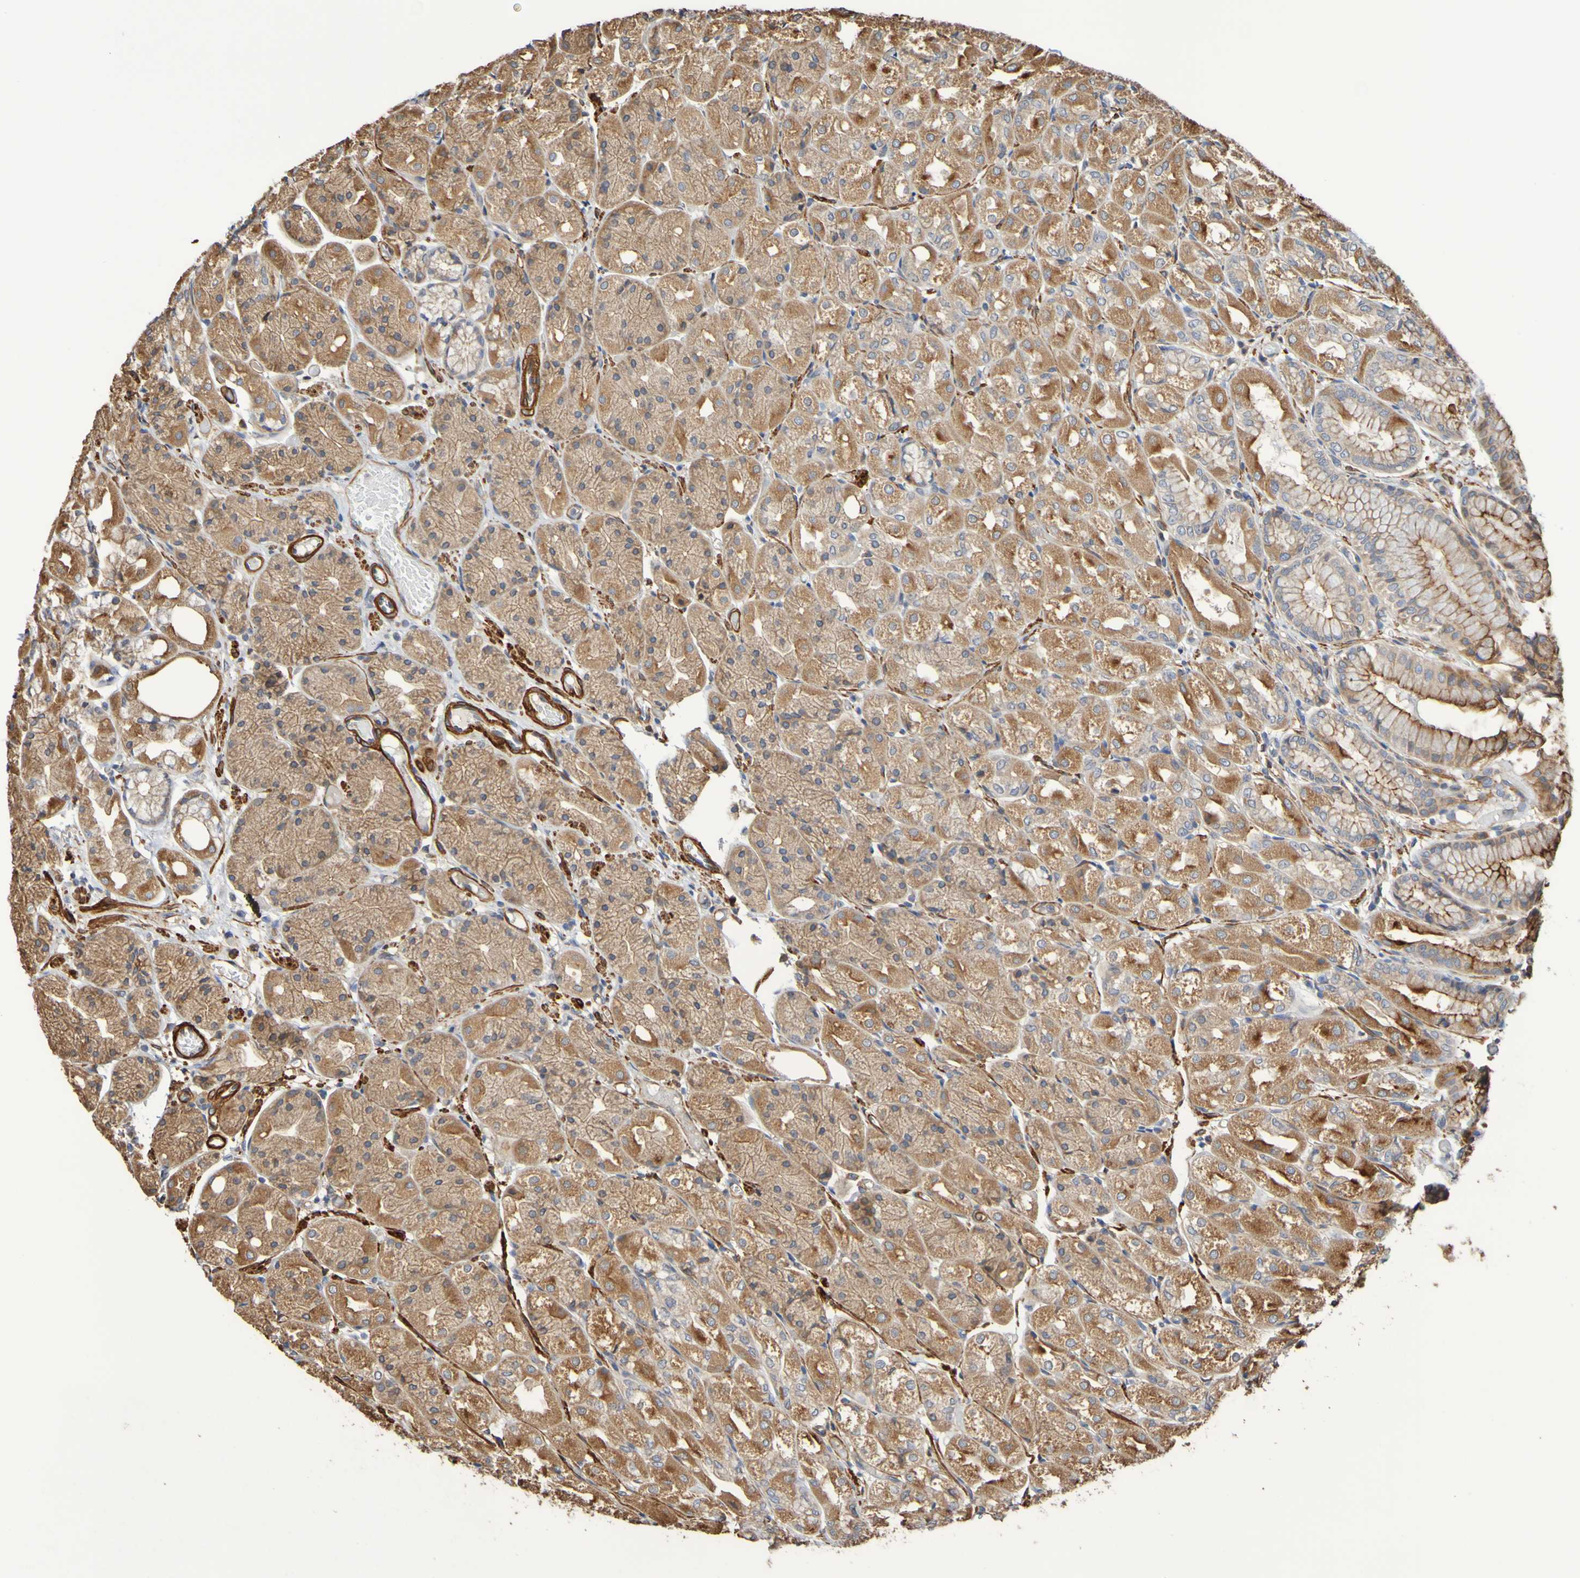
{"staining": {"intensity": "moderate", "quantity": ">75%", "location": "cytoplasmic/membranous"}, "tissue": "stomach", "cell_type": "Glandular cells", "image_type": "normal", "snomed": [{"axis": "morphology", "description": "Normal tissue, NOS"}, {"axis": "topography", "description": "Stomach, upper"}], "caption": "High-power microscopy captured an IHC photomicrograph of benign stomach, revealing moderate cytoplasmic/membranous positivity in approximately >75% of glandular cells.", "gene": "RAB11A", "patient": {"sex": "male", "age": 72}}